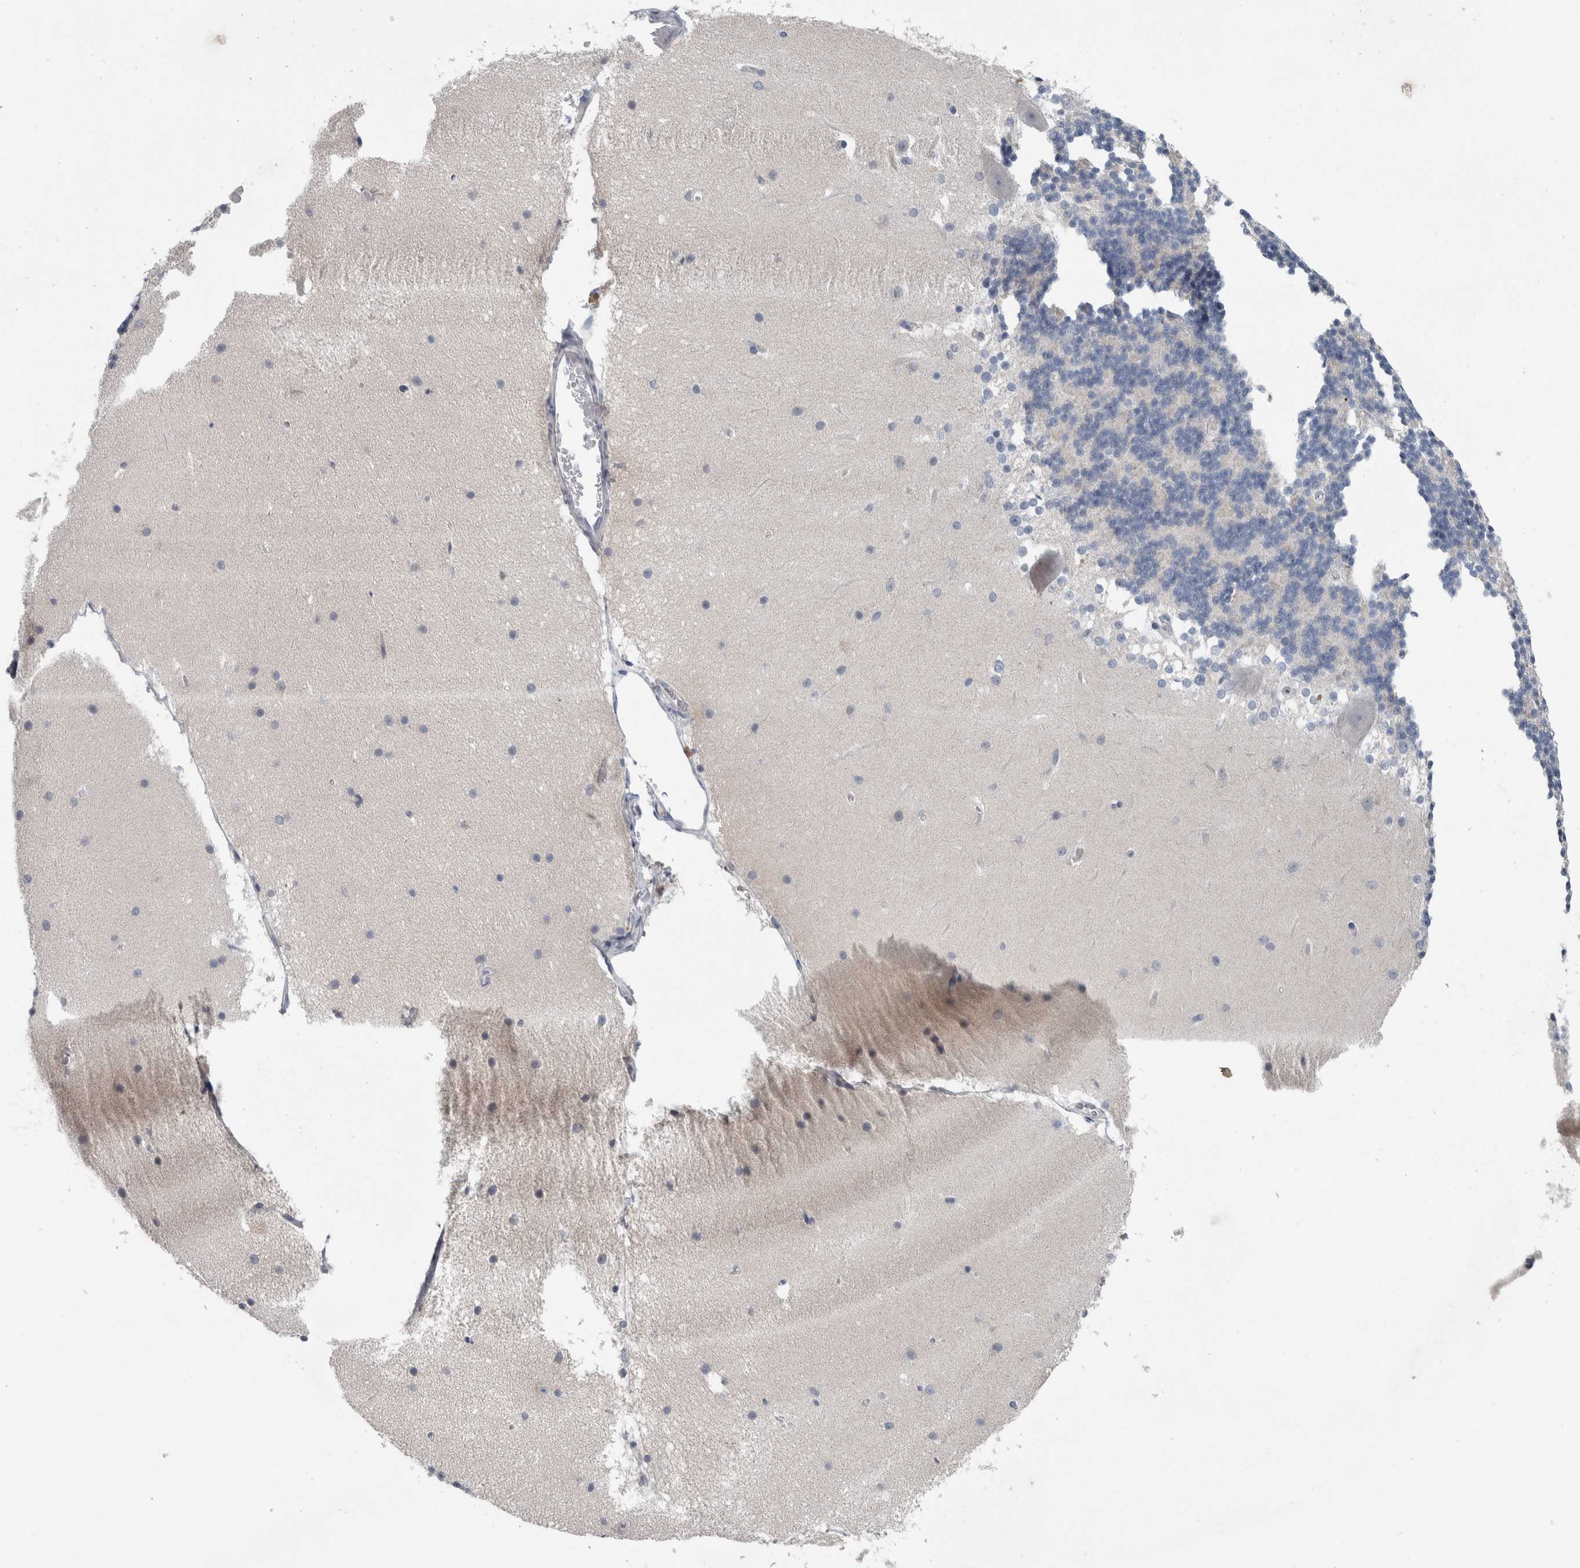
{"staining": {"intensity": "negative", "quantity": "none", "location": "none"}, "tissue": "cerebellum", "cell_type": "Cells in granular layer", "image_type": "normal", "snomed": [{"axis": "morphology", "description": "Normal tissue, NOS"}, {"axis": "topography", "description": "Cerebellum"}], "caption": "Immunohistochemical staining of unremarkable cerebellum shows no significant expression in cells in granular layer. (DAB IHC visualized using brightfield microscopy, high magnification).", "gene": "CRNN", "patient": {"sex": "female", "age": 19}}